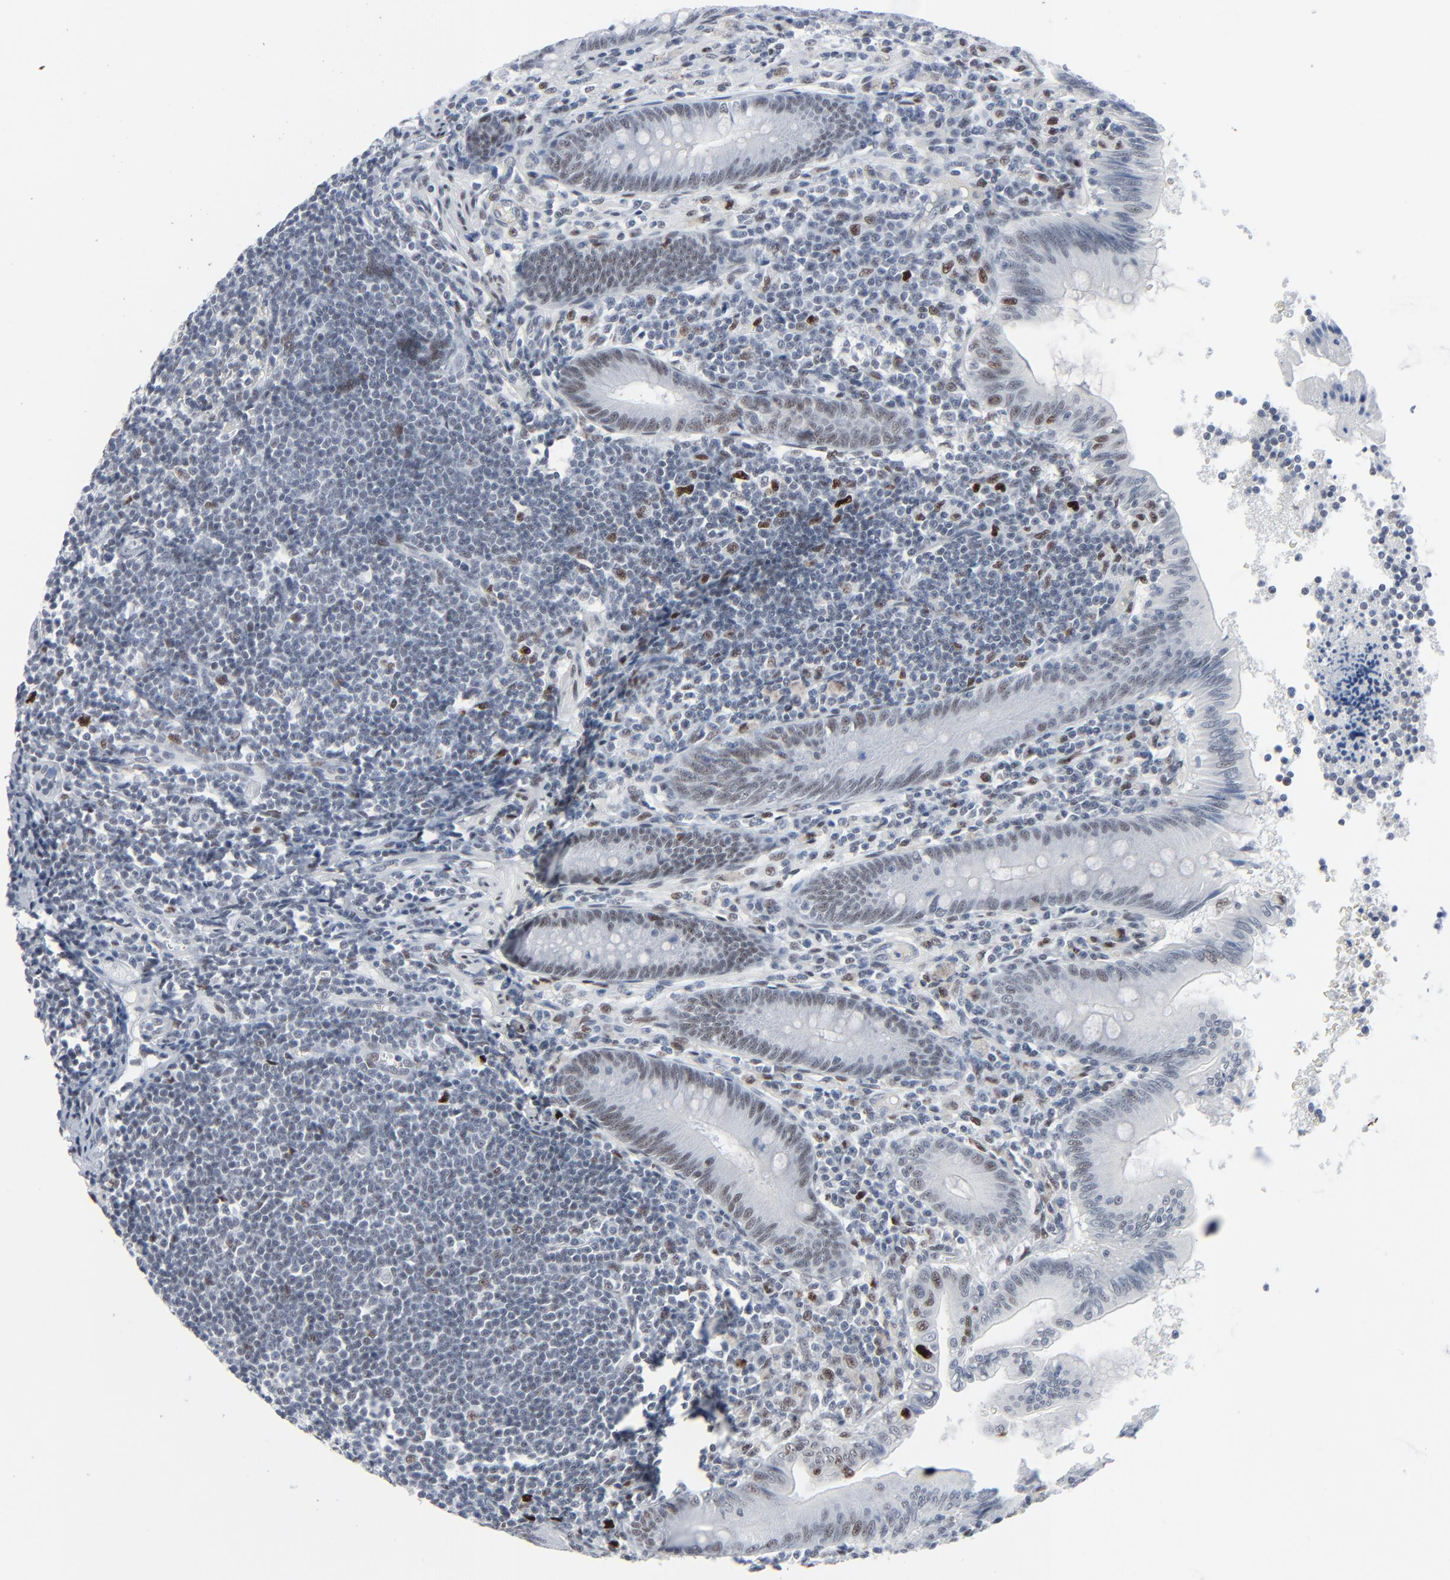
{"staining": {"intensity": "weak", "quantity": "25%-75%", "location": "nuclear"}, "tissue": "appendix", "cell_type": "Glandular cells", "image_type": "normal", "snomed": [{"axis": "morphology", "description": "Normal tissue, NOS"}, {"axis": "morphology", "description": "Inflammation, NOS"}, {"axis": "topography", "description": "Appendix"}], "caption": "Immunohistochemistry (DAB) staining of normal human appendix exhibits weak nuclear protein staining in about 25%-75% of glandular cells. (brown staining indicates protein expression, while blue staining denotes nuclei).", "gene": "SIRT1", "patient": {"sex": "male", "age": 46}}